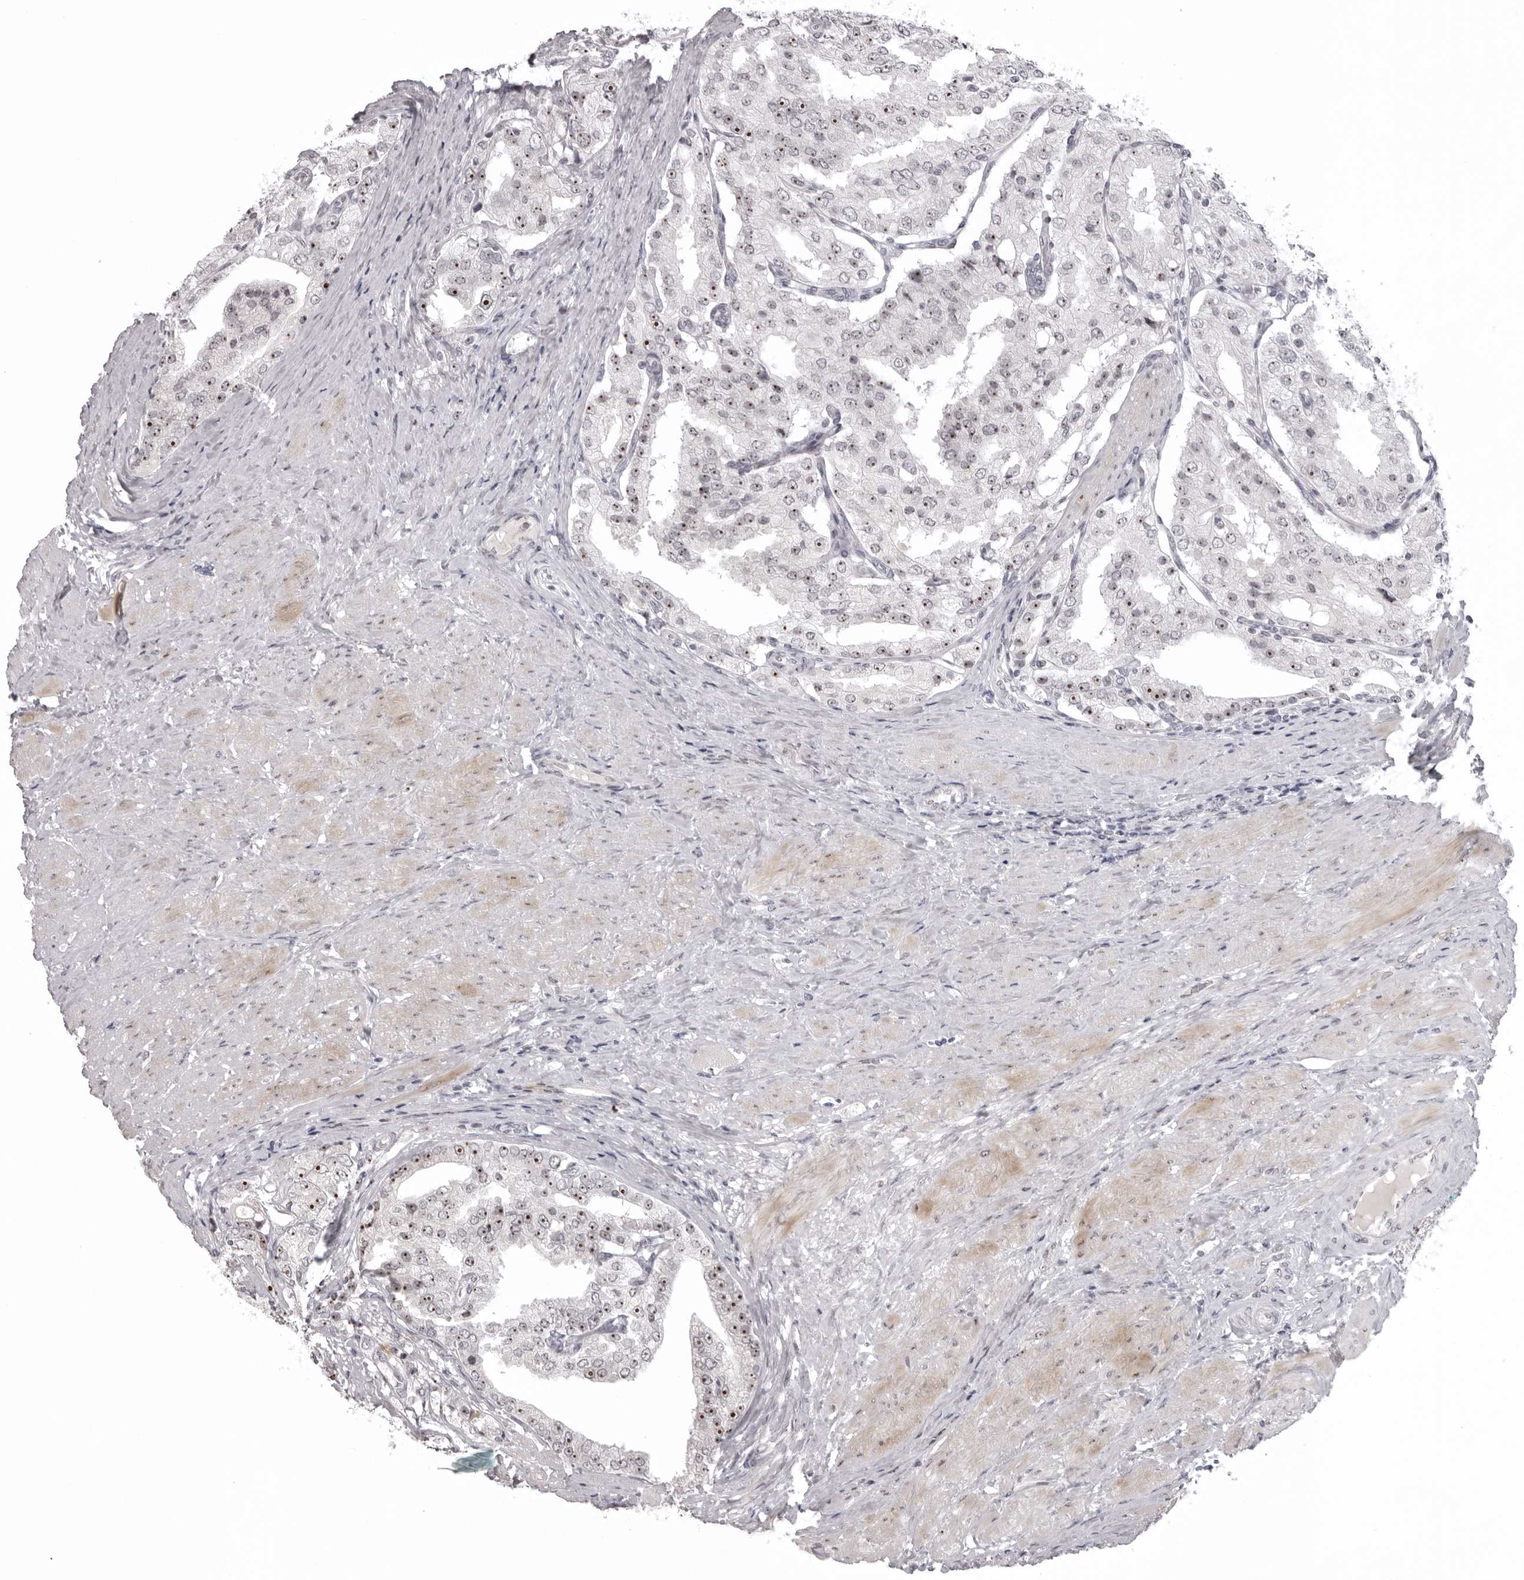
{"staining": {"intensity": "moderate", "quantity": "25%-75%", "location": "nuclear"}, "tissue": "prostate cancer", "cell_type": "Tumor cells", "image_type": "cancer", "snomed": [{"axis": "morphology", "description": "Adenocarcinoma, High grade"}, {"axis": "topography", "description": "Prostate"}], "caption": "Human prostate cancer stained for a protein (brown) shows moderate nuclear positive expression in approximately 25%-75% of tumor cells.", "gene": "HELZ", "patient": {"sex": "male", "age": 50}}